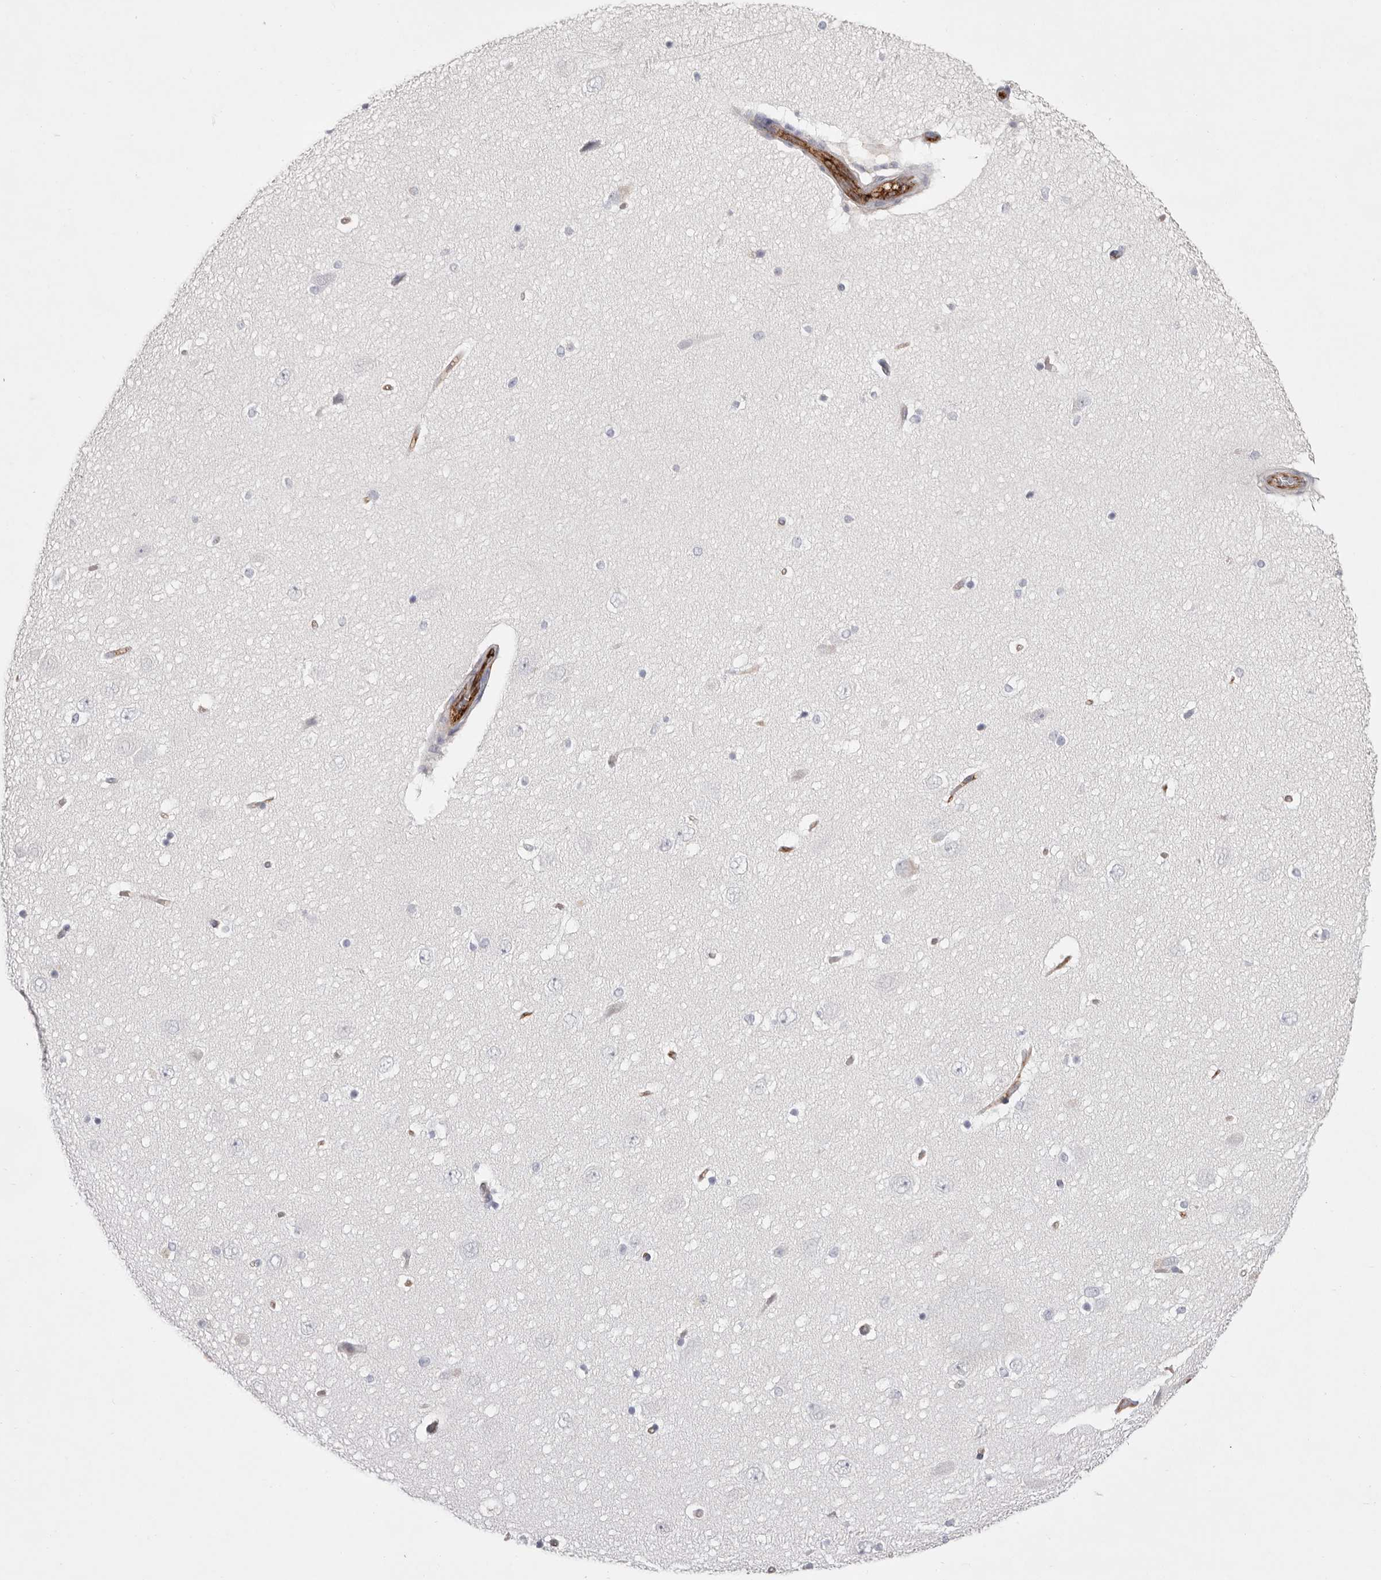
{"staining": {"intensity": "negative", "quantity": "none", "location": "none"}, "tissue": "hippocampus", "cell_type": "Glial cells", "image_type": "normal", "snomed": [{"axis": "morphology", "description": "Normal tissue, NOS"}, {"axis": "topography", "description": "Hippocampus"}], "caption": "Hippocampus was stained to show a protein in brown. There is no significant positivity in glial cells. Nuclei are stained in blue.", "gene": "LRRC66", "patient": {"sex": "female", "age": 54}}